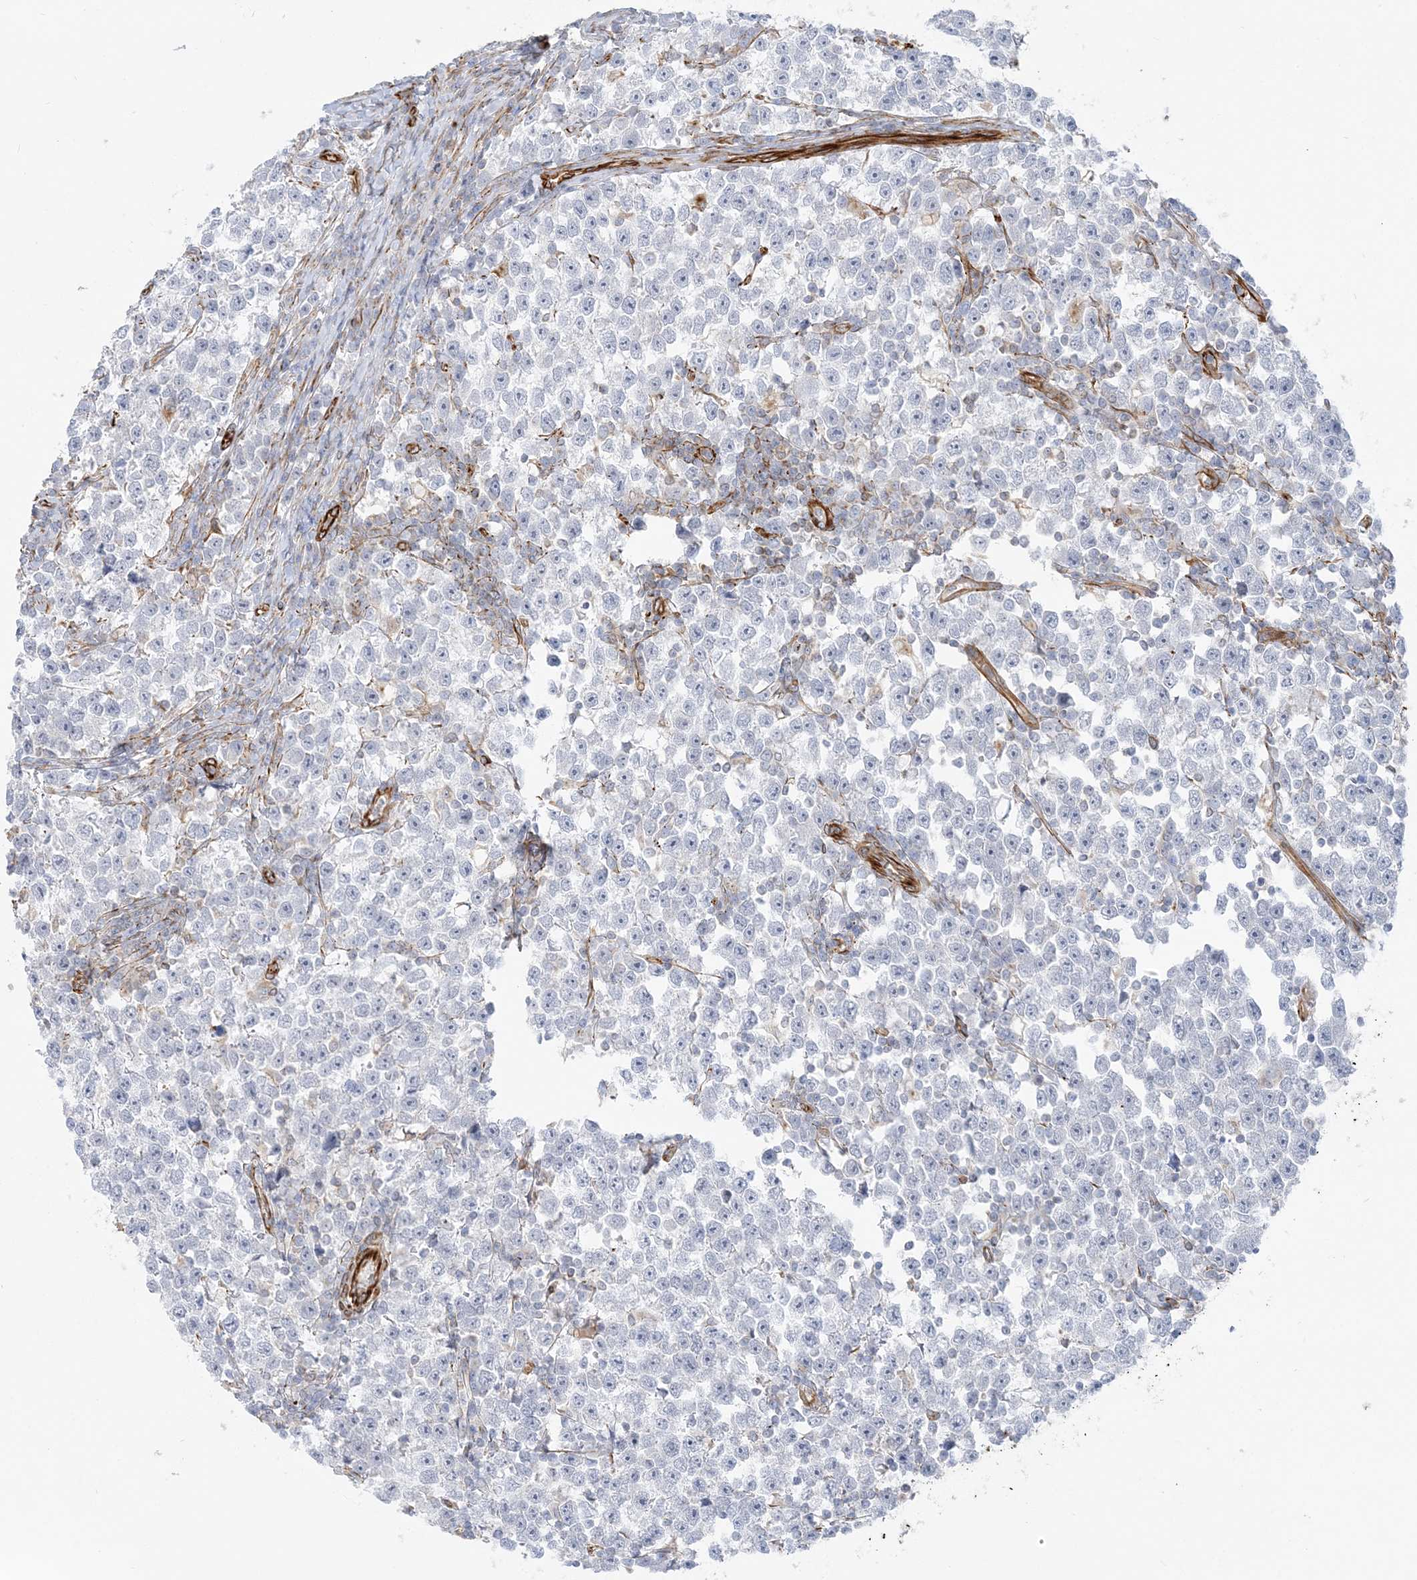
{"staining": {"intensity": "negative", "quantity": "none", "location": "none"}, "tissue": "testis cancer", "cell_type": "Tumor cells", "image_type": "cancer", "snomed": [{"axis": "morphology", "description": "Normal tissue, NOS"}, {"axis": "morphology", "description": "Seminoma, NOS"}, {"axis": "topography", "description": "Testis"}], "caption": "This is an immunohistochemistry photomicrograph of seminoma (testis). There is no staining in tumor cells.", "gene": "SCLT1", "patient": {"sex": "male", "age": 43}}